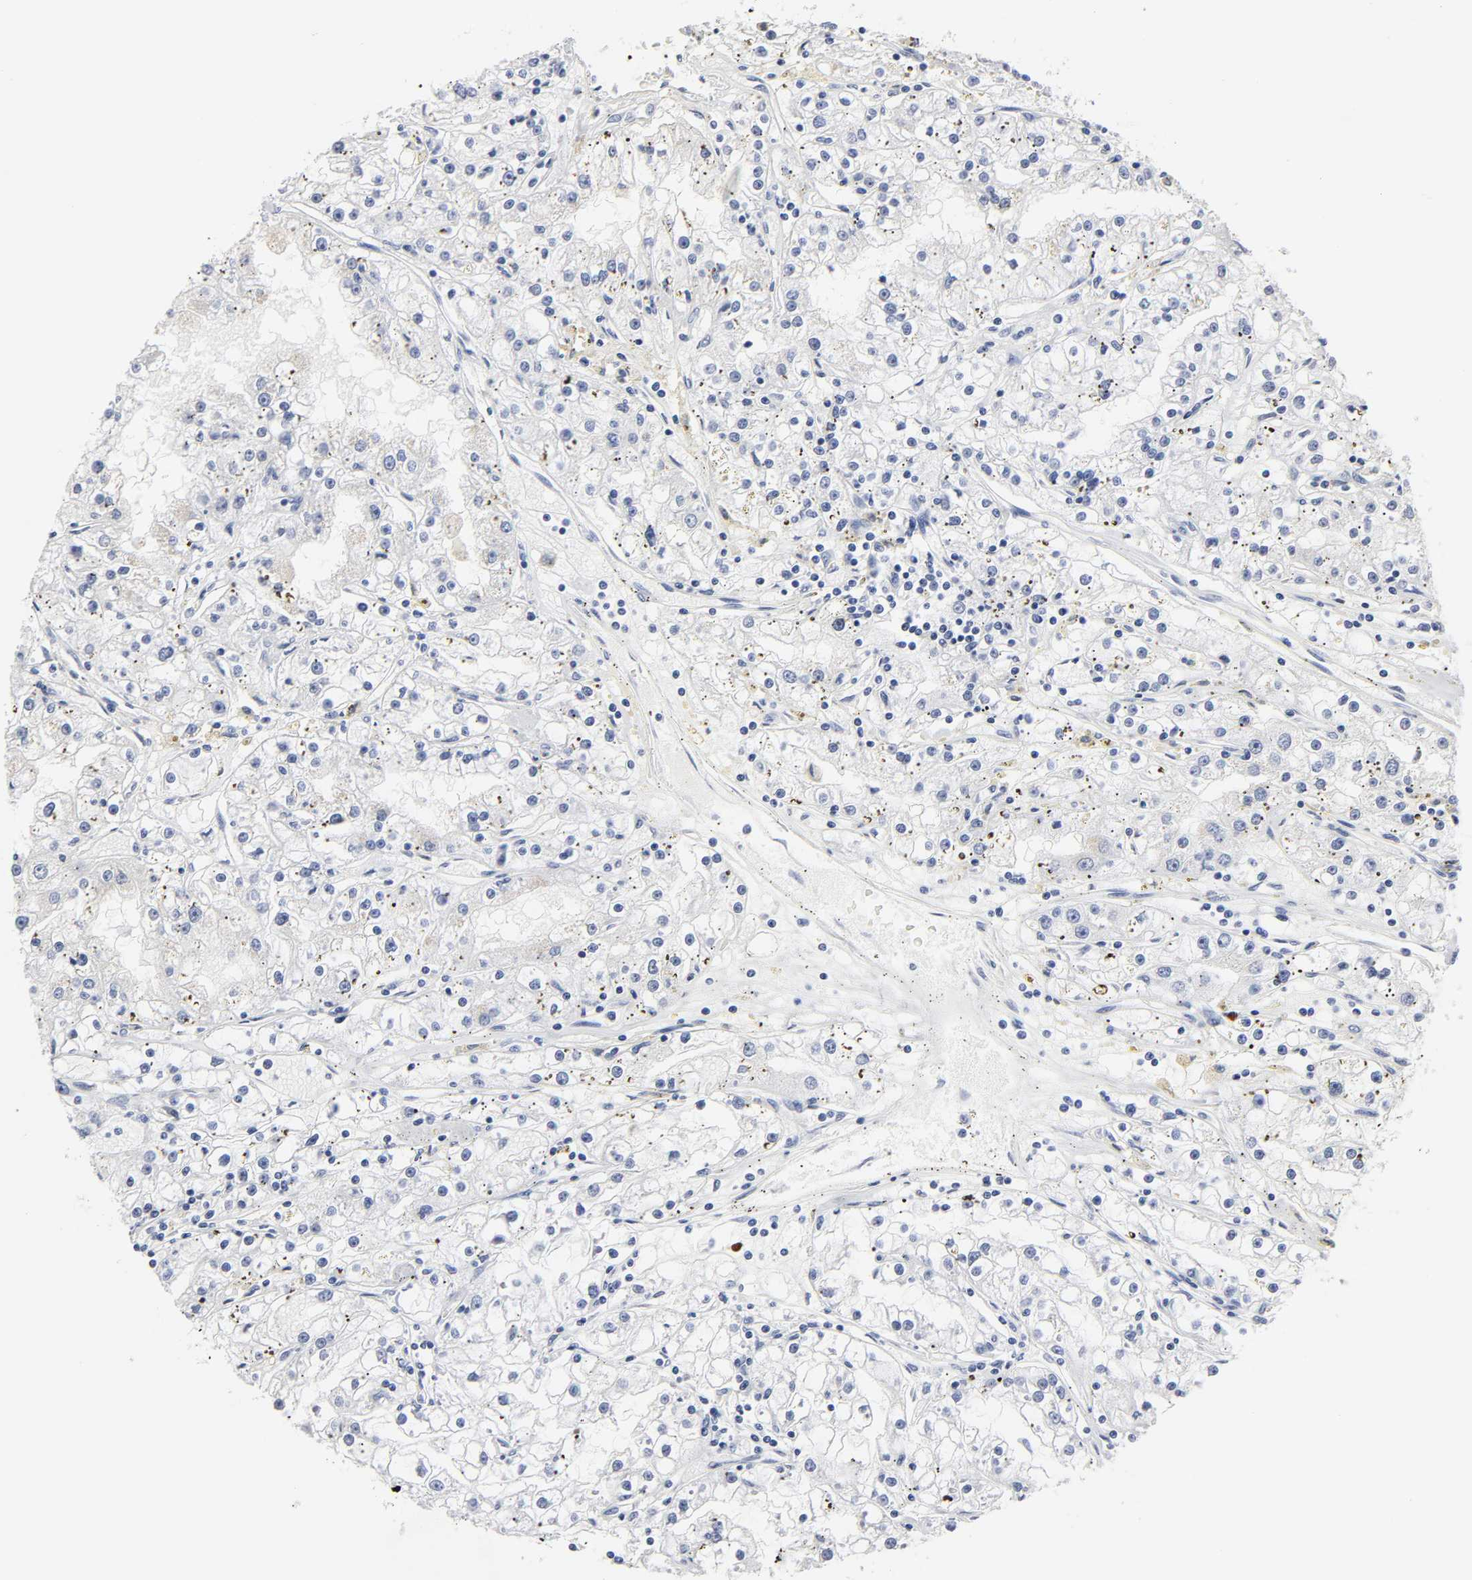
{"staining": {"intensity": "weak", "quantity": "<25%", "location": "cytoplasmic/membranous"}, "tissue": "renal cancer", "cell_type": "Tumor cells", "image_type": "cancer", "snomed": [{"axis": "morphology", "description": "Adenocarcinoma, NOS"}, {"axis": "topography", "description": "Kidney"}], "caption": "A micrograph of human adenocarcinoma (renal) is negative for staining in tumor cells.", "gene": "HNF4A", "patient": {"sex": "male", "age": 56}}